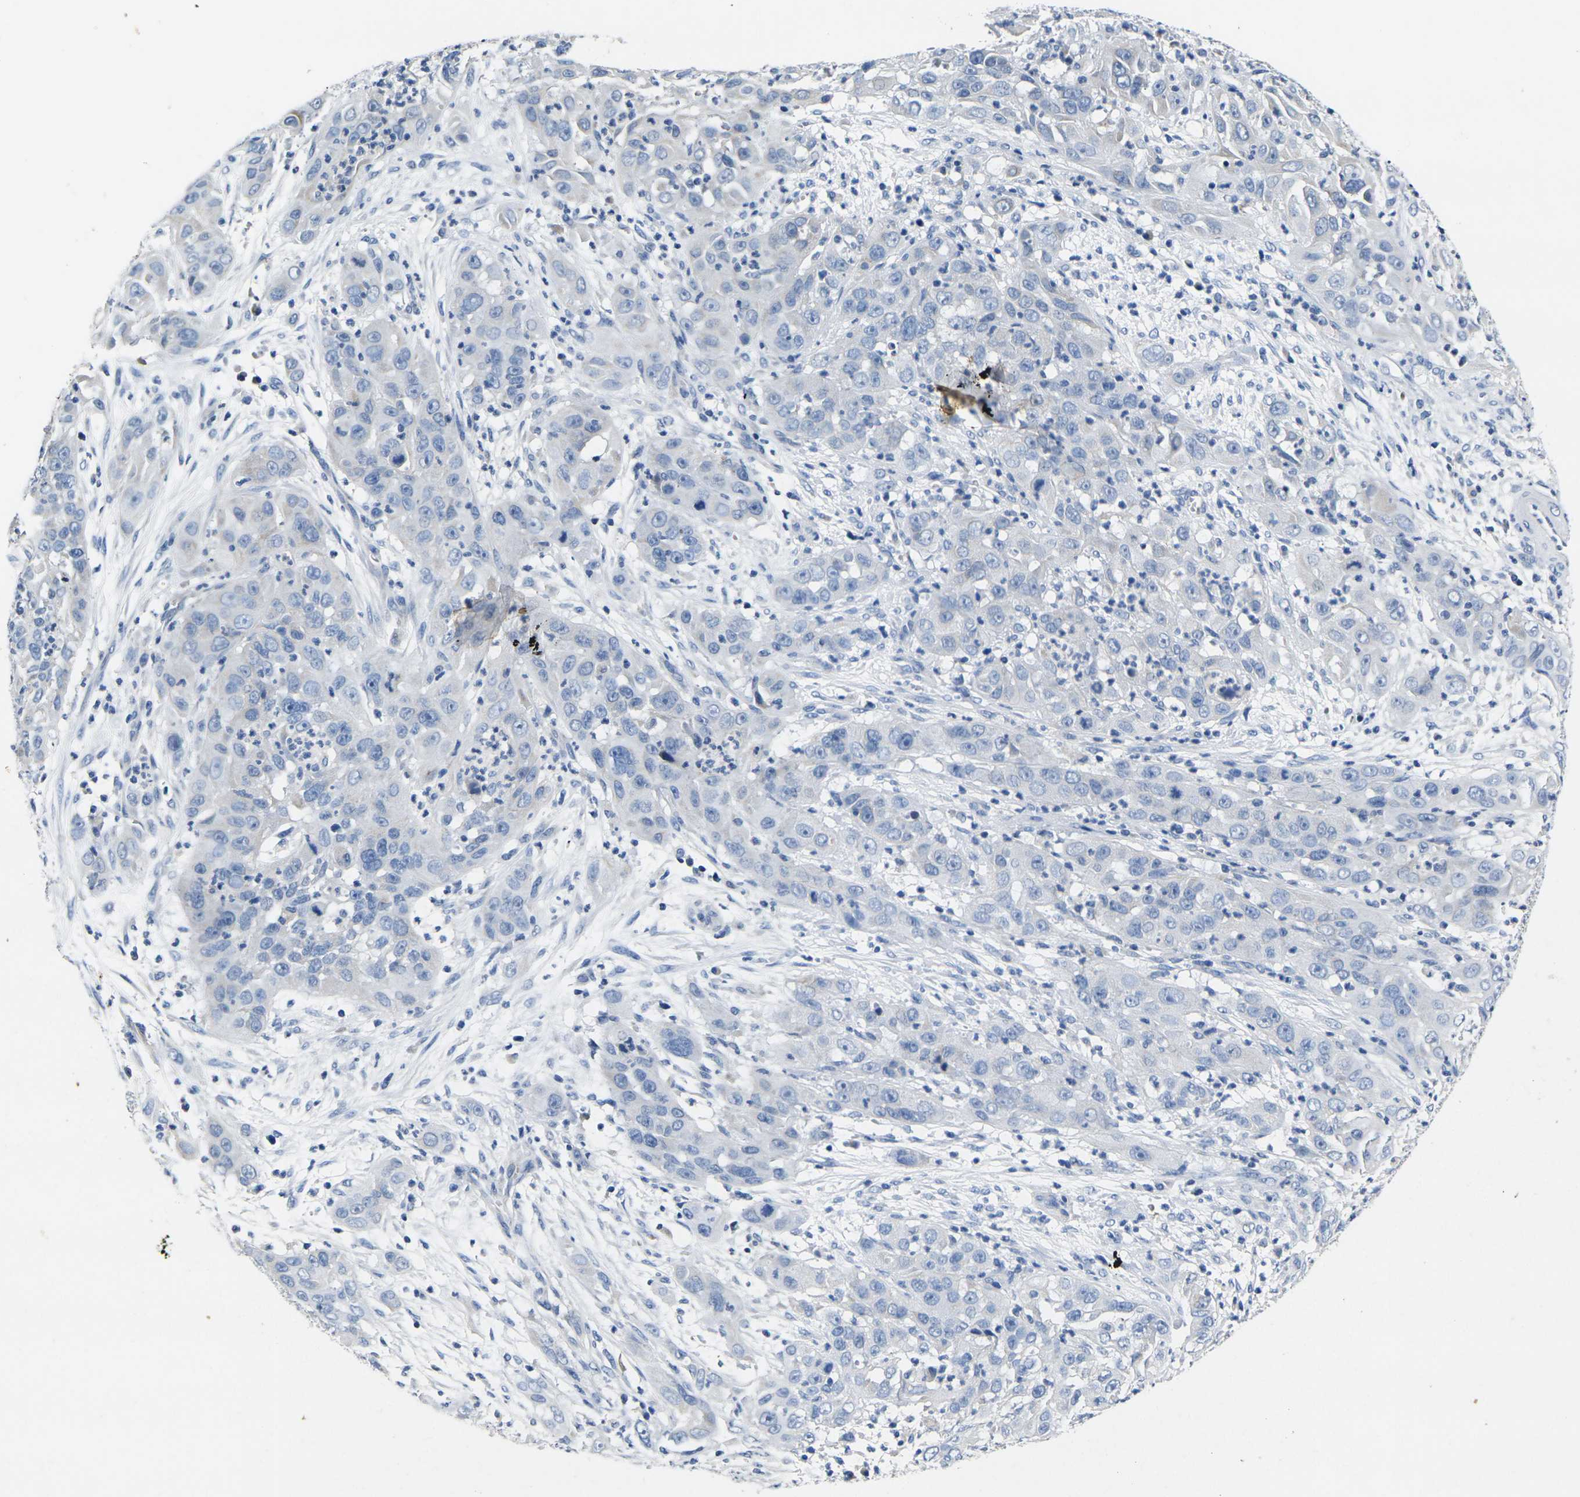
{"staining": {"intensity": "negative", "quantity": "none", "location": "none"}, "tissue": "cervical cancer", "cell_type": "Tumor cells", "image_type": "cancer", "snomed": [{"axis": "morphology", "description": "Squamous cell carcinoma, NOS"}, {"axis": "topography", "description": "Cervix"}], "caption": "DAB (3,3'-diaminobenzidine) immunohistochemical staining of squamous cell carcinoma (cervical) displays no significant positivity in tumor cells.", "gene": "NOCT", "patient": {"sex": "female", "age": 32}}